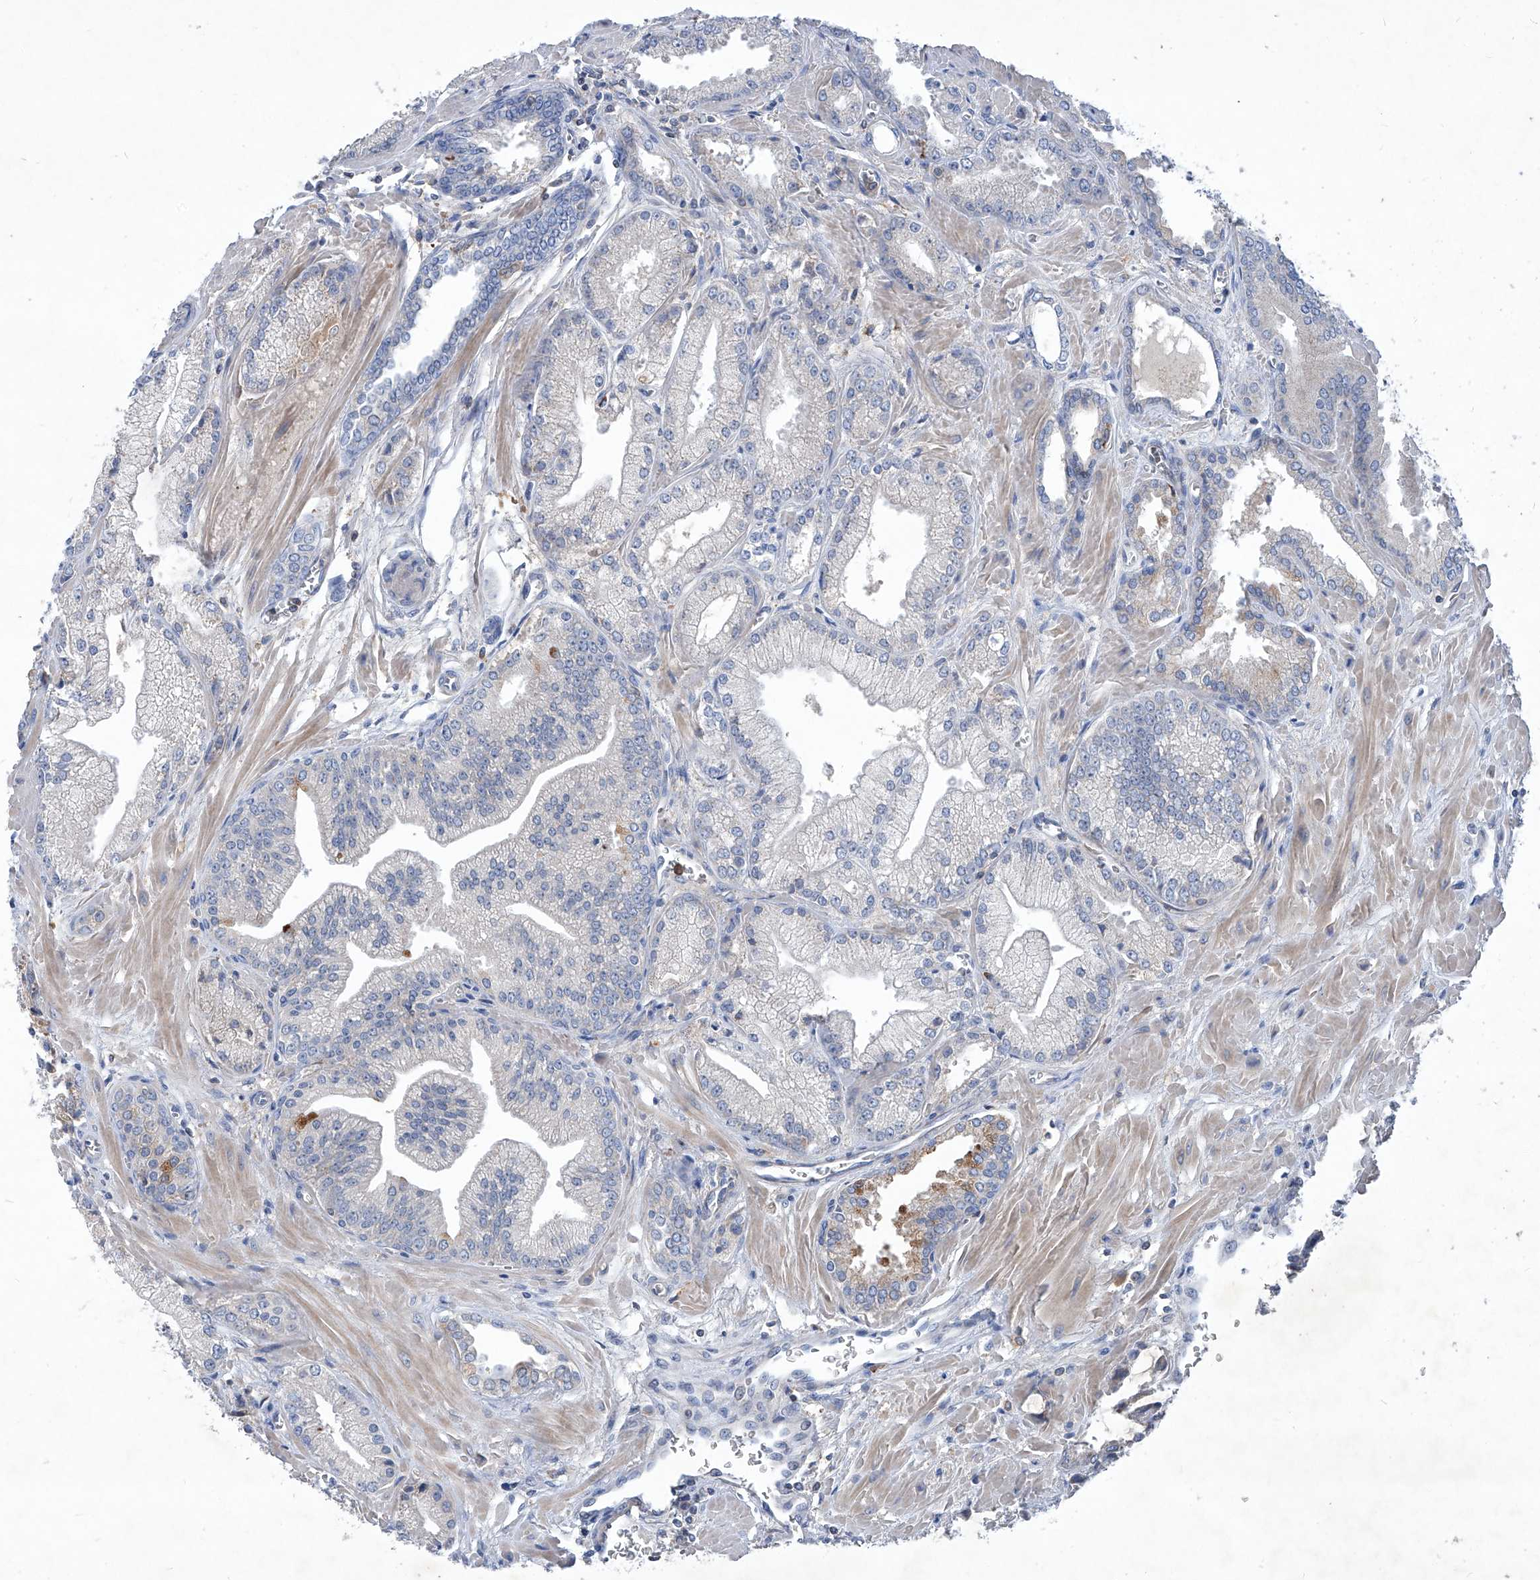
{"staining": {"intensity": "negative", "quantity": "none", "location": "none"}, "tissue": "prostate cancer", "cell_type": "Tumor cells", "image_type": "cancer", "snomed": [{"axis": "morphology", "description": "Adenocarcinoma, Low grade"}, {"axis": "topography", "description": "Prostate"}], "caption": "DAB (3,3'-diaminobenzidine) immunohistochemical staining of human prostate cancer demonstrates no significant expression in tumor cells.", "gene": "EPHA8", "patient": {"sex": "male", "age": 67}}